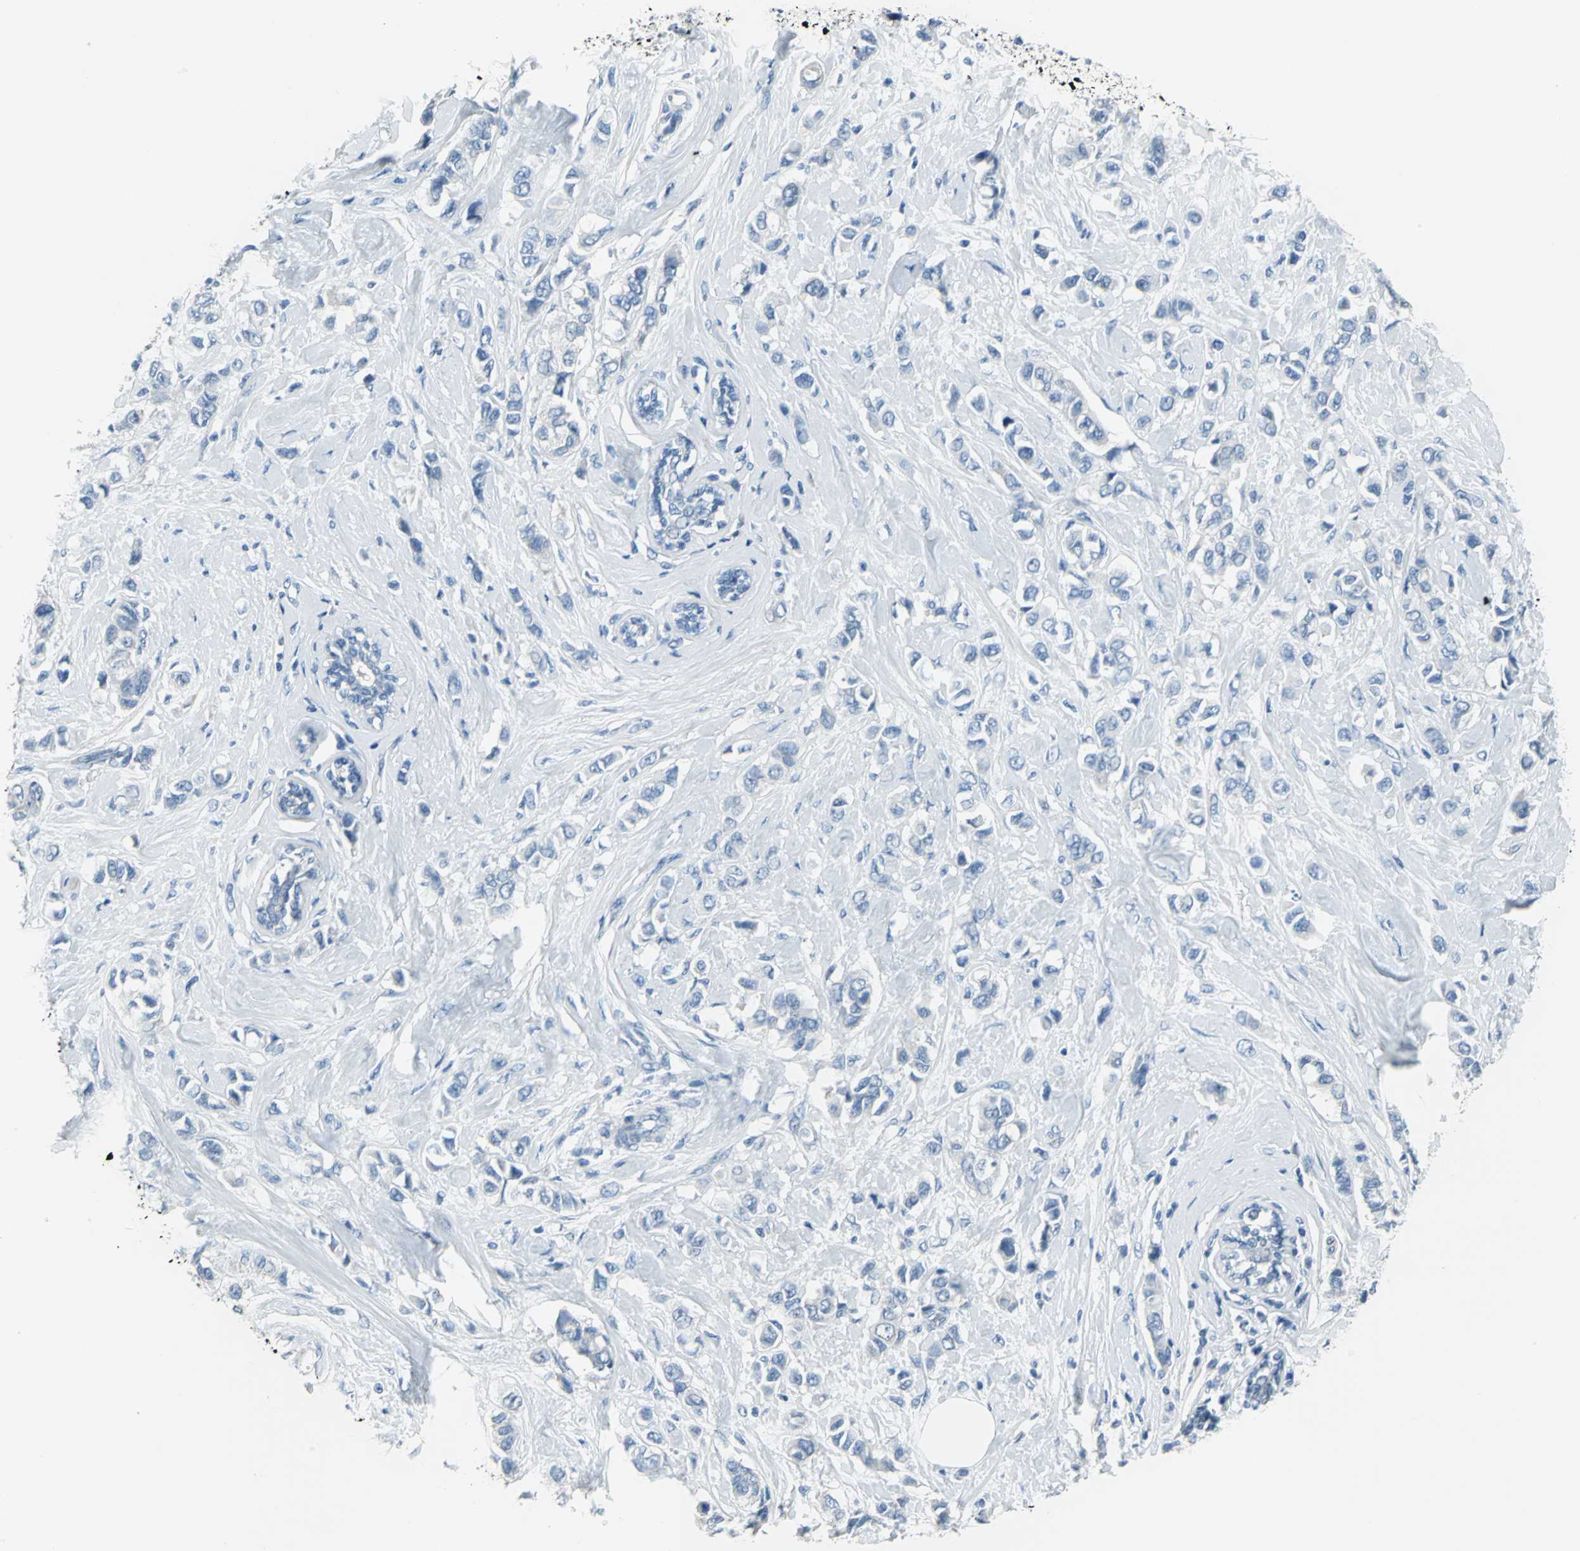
{"staining": {"intensity": "negative", "quantity": "none", "location": "none"}, "tissue": "breast cancer", "cell_type": "Tumor cells", "image_type": "cancer", "snomed": [{"axis": "morphology", "description": "Duct carcinoma"}, {"axis": "topography", "description": "Breast"}], "caption": "Breast intraductal carcinoma was stained to show a protein in brown. There is no significant staining in tumor cells. Brightfield microscopy of immunohistochemistry (IHC) stained with DAB (3,3'-diaminobenzidine) (brown) and hematoxylin (blue), captured at high magnification.", "gene": "DNAI2", "patient": {"sex": "female", "age": 50}}